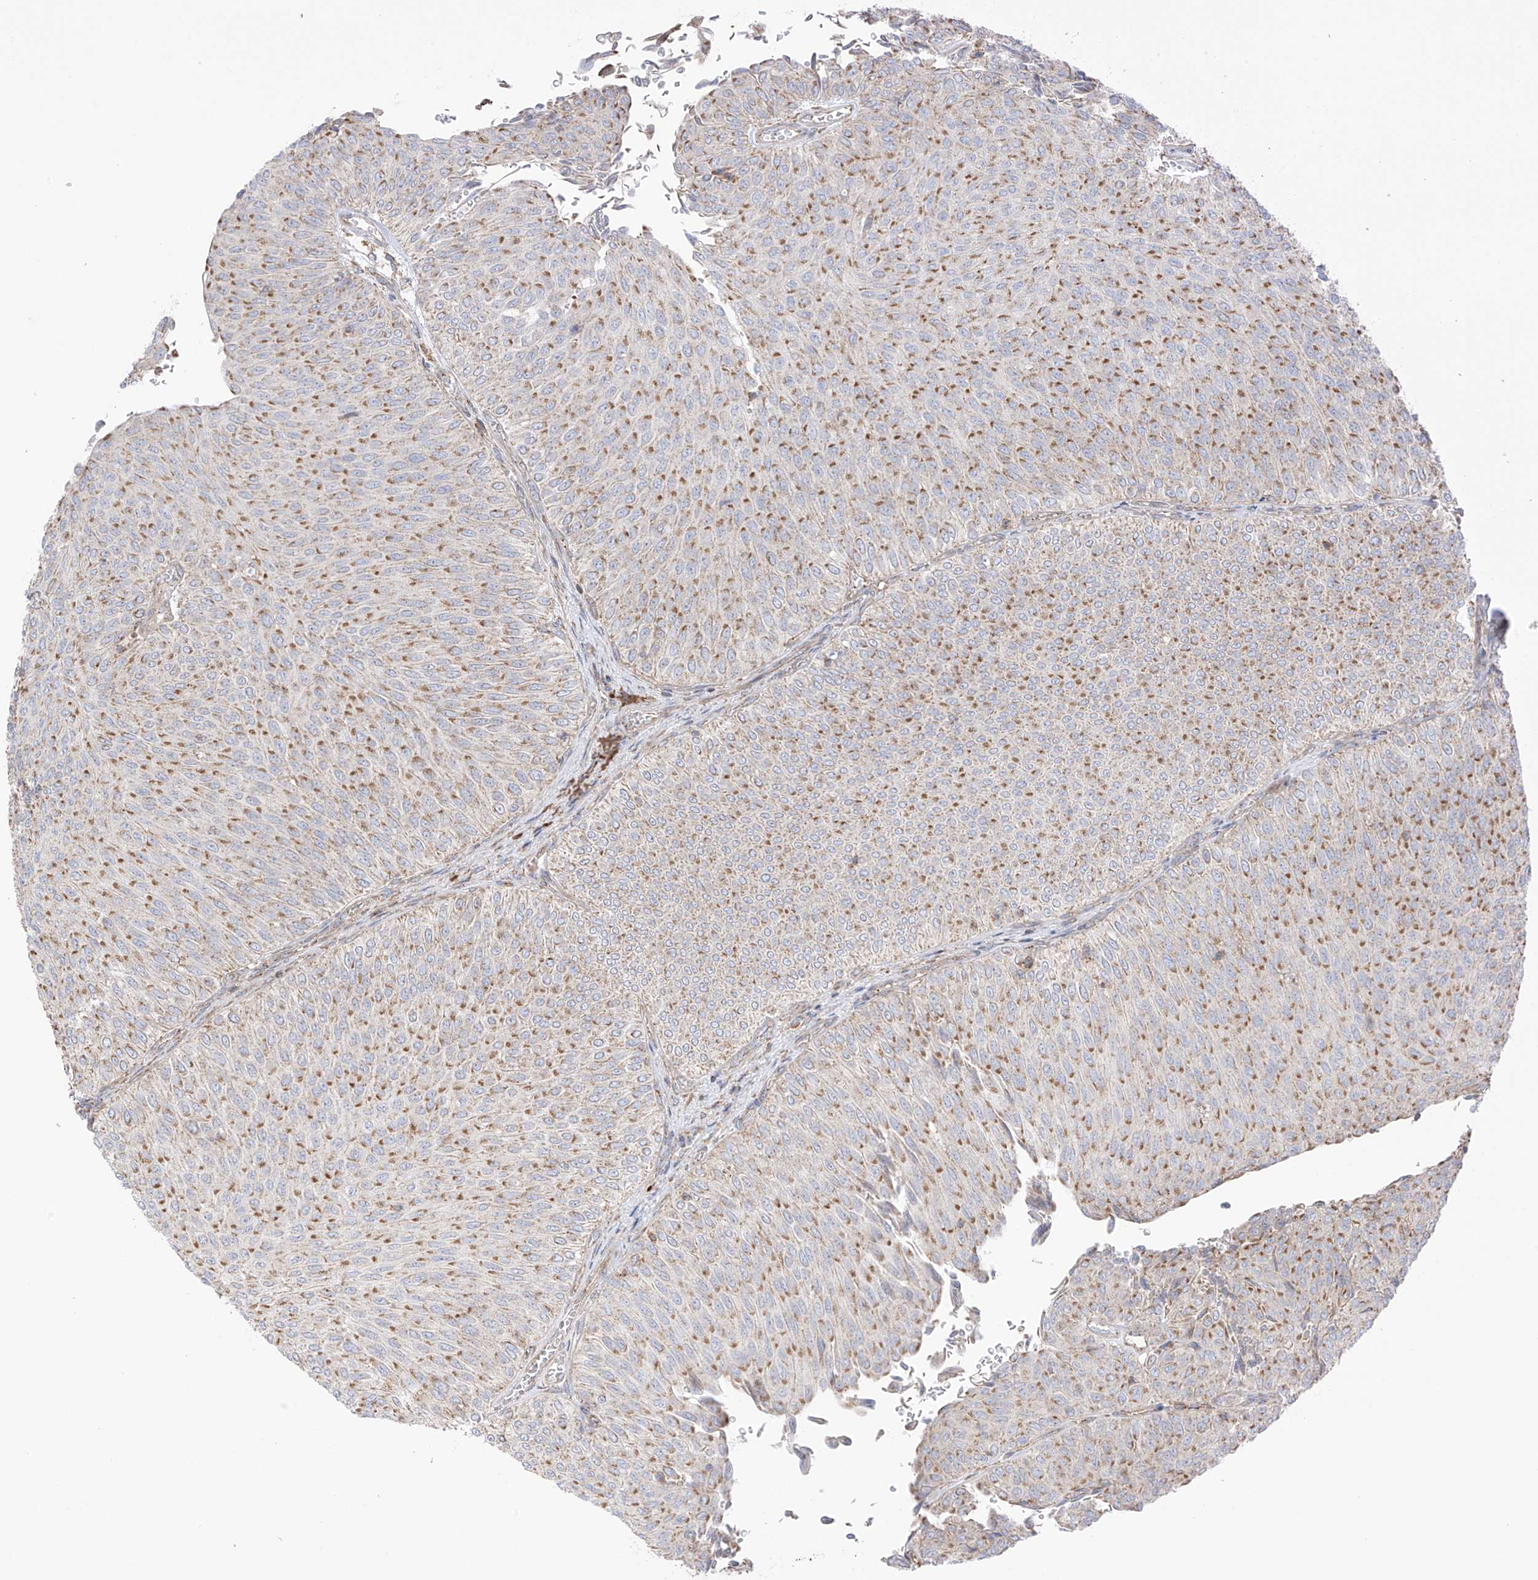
{"staining": {"intensity": "moderate", "quantity": ">75%", "location": "cytoplasmic/membranous"}, "tissue": "urothelial cancer", "cell_type": "Tumor cells", "image_type": "cancer", "snomed": [{"axis": "morphology", "description": "Urothelial carcinoma, Low grade"}, {"axis": "topography", "description": "Urinary bladder"}], "caption": "Protein staining demonstrates moderate cytoplasmic/membranous staining in approximately >75% of tumor cells in urothelial carcinoma (low-grade).", "gene": "XKR3", "patient": {"sex": "male", "age": 78}}